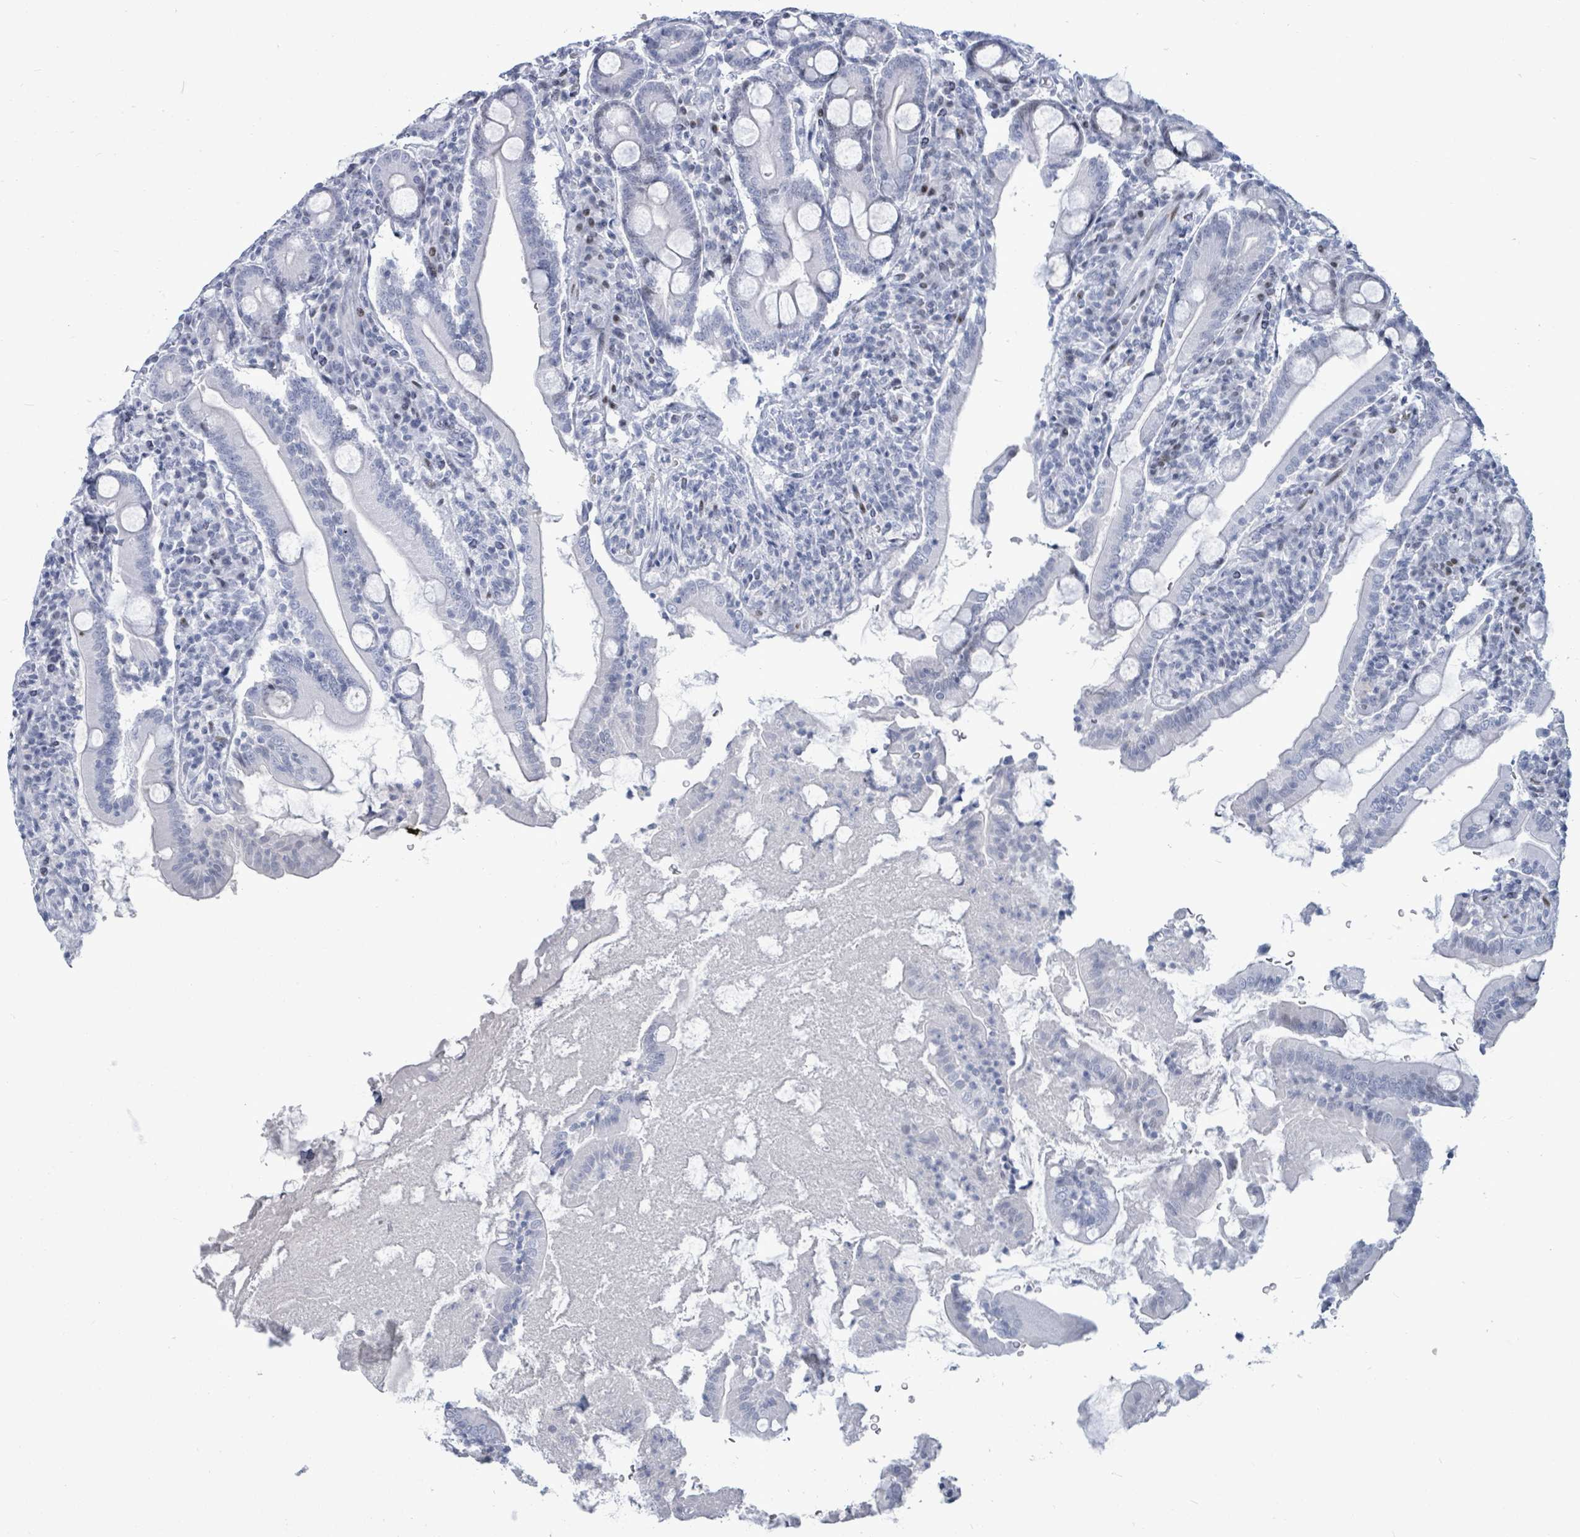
{"staining": {"intensity": "negative", "quantity": "none", "location": "none"}, "tissue": "duodenum", "cell_type": "Glandular cells", "image_type": "normal", "snomed": [{"axis": "morphology", "description": "Normal tissue, NOS"}, {"axis": "topography", "description": "Duodenum"}], "caption": "Duodenum stained for a protein using IHC exhibits no expression glandular cells.", "gene": "MALL", "patient": {"sex": "male", "age": 35}}